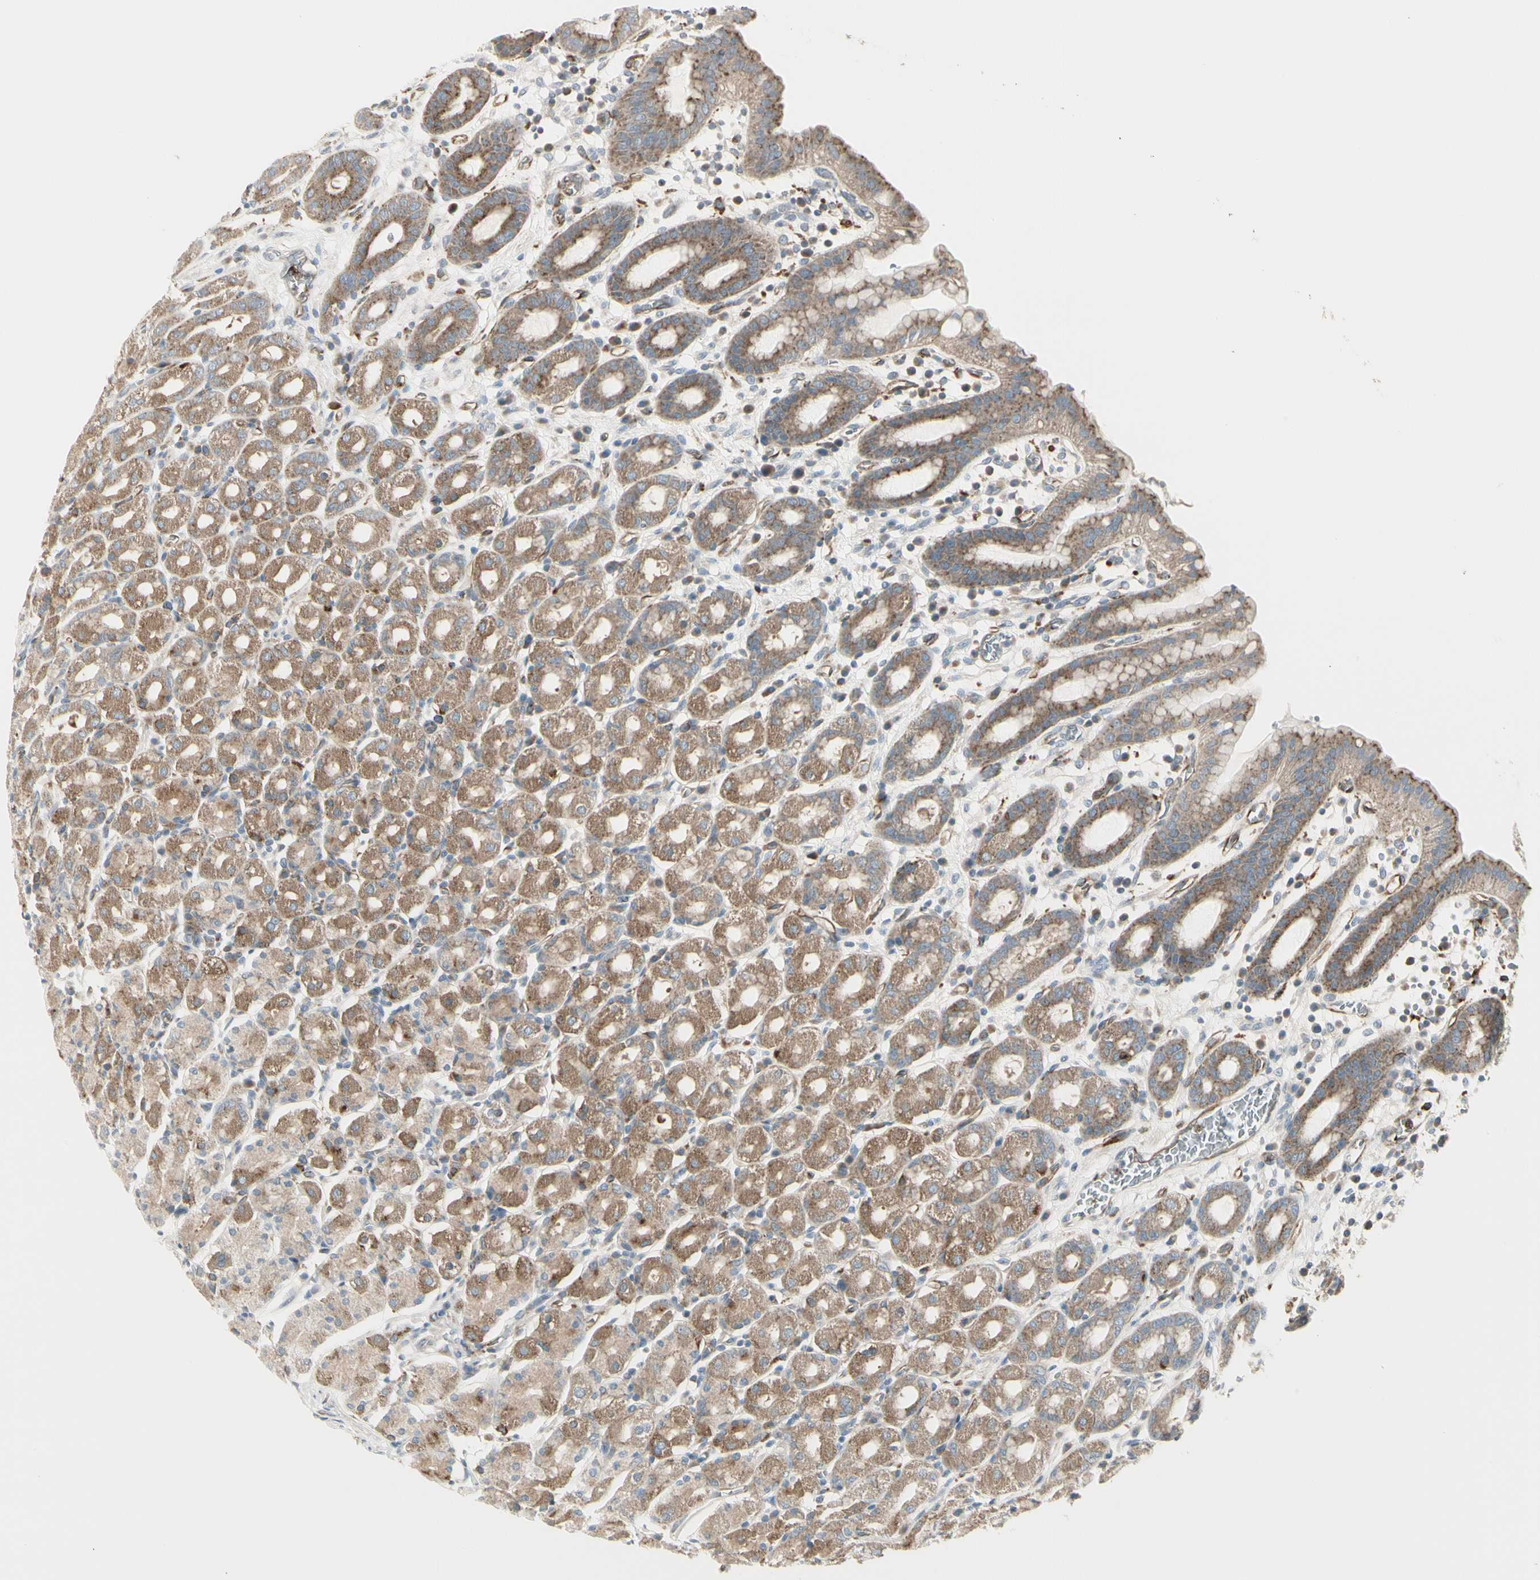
{"staining": {"intensity": "moderate", "quantity": "25%-75%", "location": "cytoplasmic/membranous"}, "tissue": "stomach", "cell_type": "Glandular cells", "image_type": "normal", "snomed": [{"axis": "morphology", "description": "Normal tissue, NOS"}, {"axis": "topography", "description": "Stomach, upper"}], "caption": "This image exhibits immunohistochemistry staining of unremarkable stomach, with medium moderate cytoplasmic/membranous expression in approximately 25%-75% of glandular cells.", "gene": "ATP6V1B2", "patient": {"sex": "male", "age": 68}}